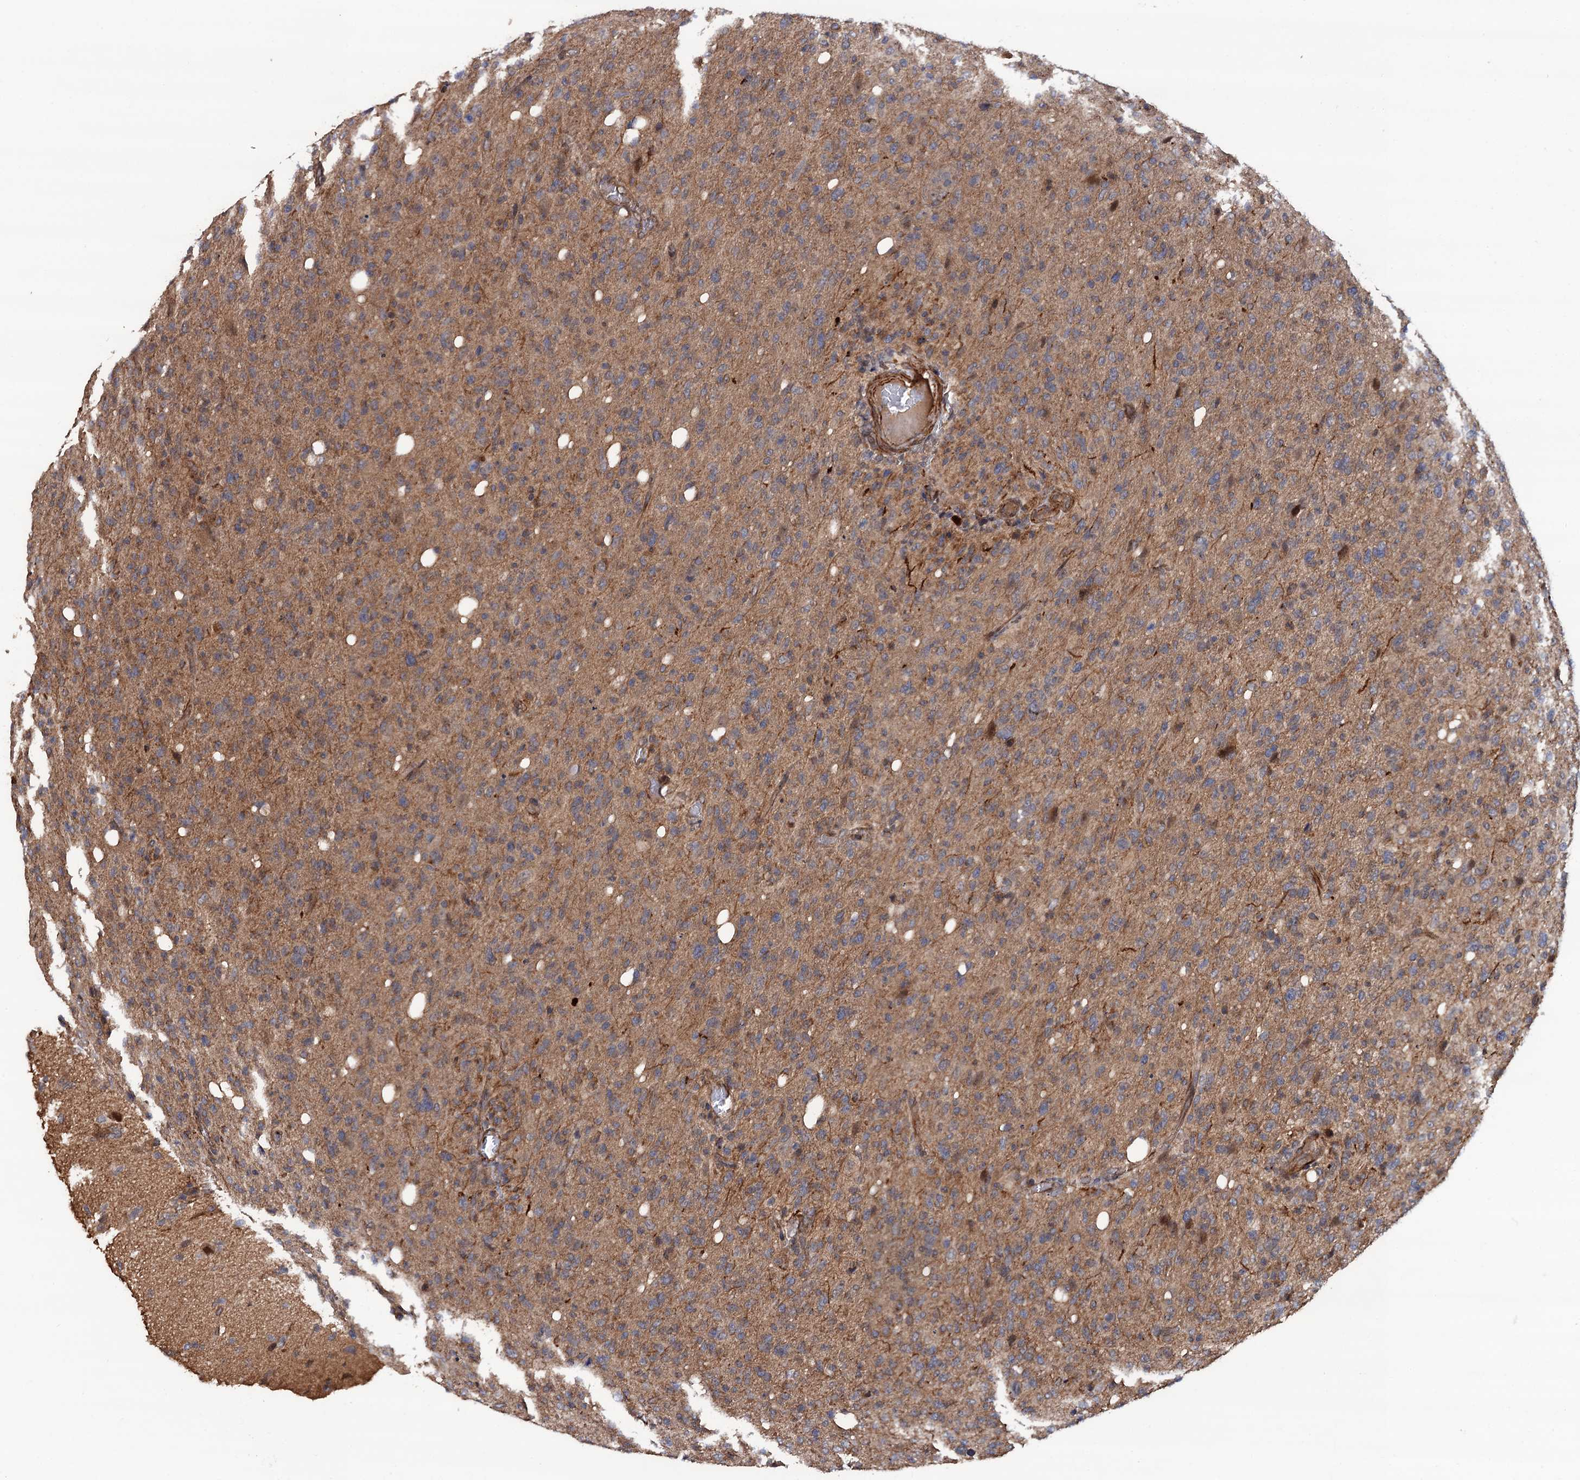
{"staining": {"intensity": "weak", "quantity": ">75%", "location": "cytoplasmic/membranous"}, "tissue": "glioma", "cell_type": "Tumor cells", "image_type": "cancer", "snomed": [{"axis": "morphology", "description": "Glioma, malignant, High grade"}, {"axis": "topography", "description": "Brain"}], "caption": "Human malignant glioma (high-grade) stained for a protein (brown) reveals weak cytoplasmic/membranous positive staining in about >75% of tumor cells.", "gene": "FSIP1", "patient": {"sex": "female", "age": 57}}